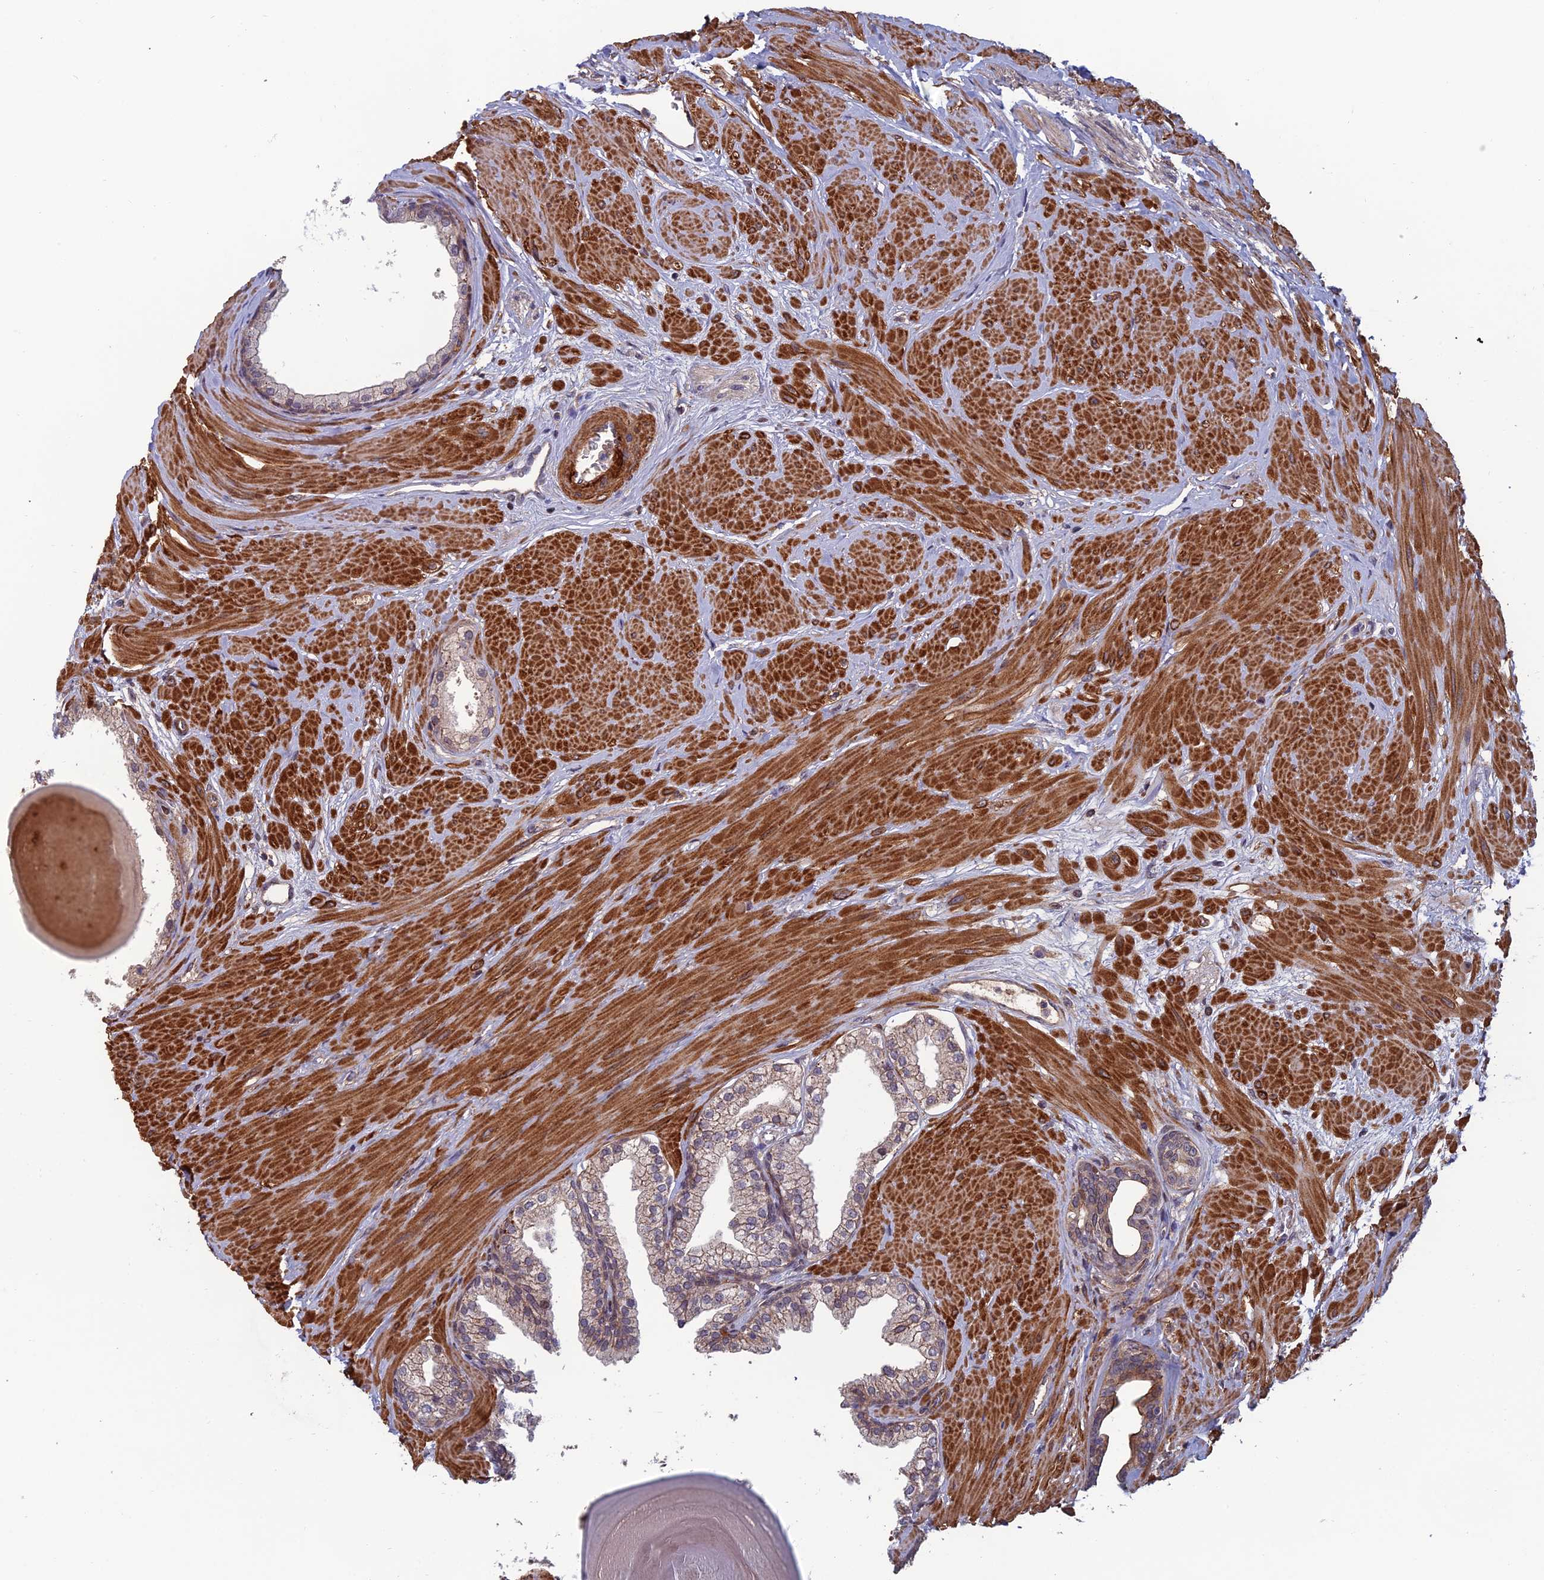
{"staining": {"intensity": "weak", "quantity": "<25%", "location": "cytoplasmic/membranous"}, "tissue": "prostate", "cell_type": "Glandular cells", "image_type": "normal", "snomed": [{"axis": "morphology", "description": "Normal tissue, NOS"}, {"axis": "topography", "description": "Prostate"}], "caption": "Immunohistochemistry (IHC) of unremarkable prostate exhibits no positivity in glandular cells.", "gene": "CCDC183", "patient": {"sex": "male", "age": 48}}